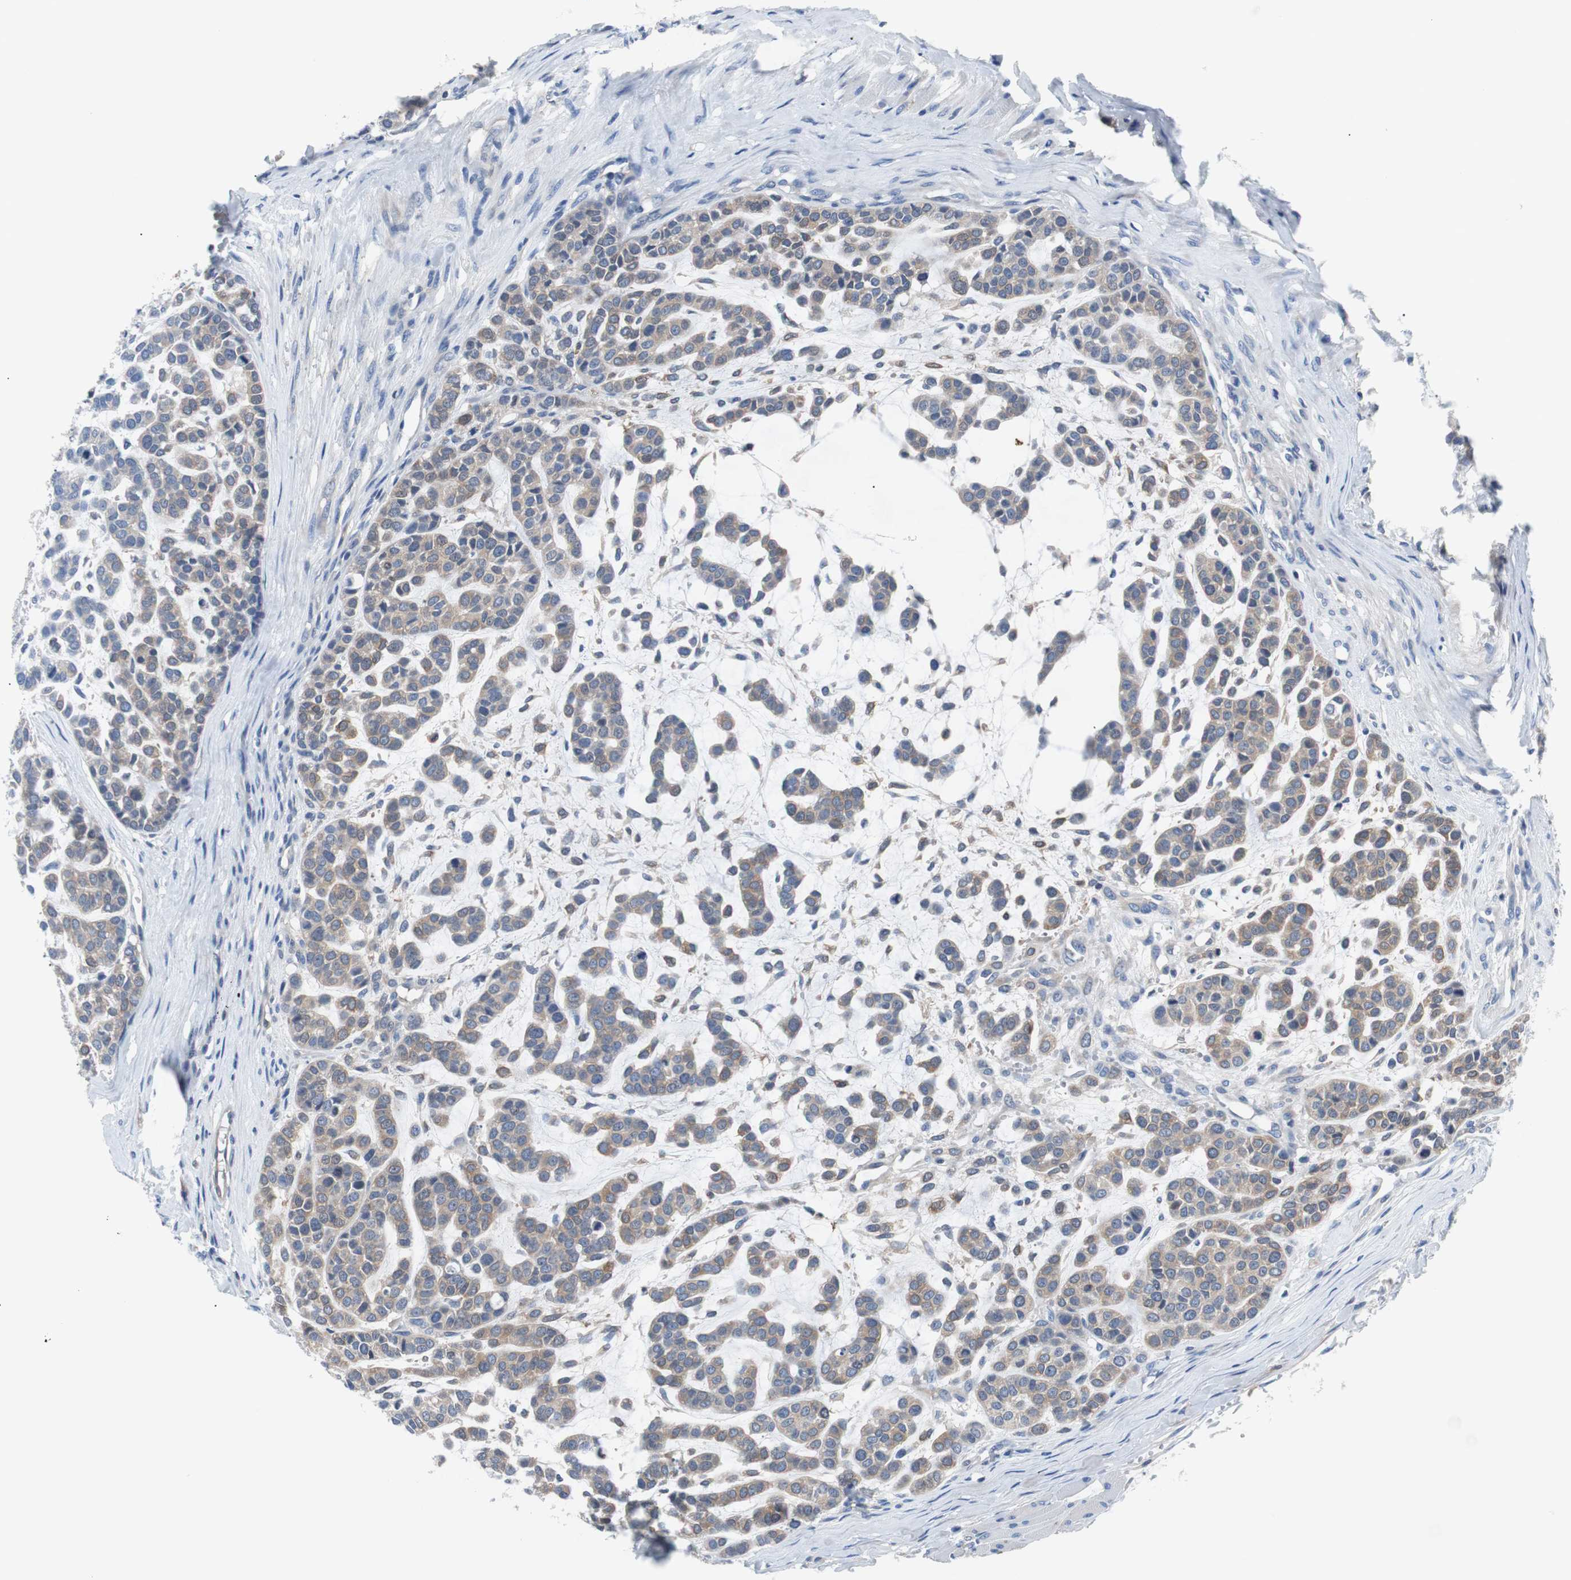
{"staining": {"intensity": "weak", "quantity": ">75%", "location": "cytoplasmic/membranous"}, "tissue": "head and neck cancer", "cell_type": "Tumor cells", "image_type": "cancer", "snomed": [{"axis": "morphology", "description": "Adenocarcinoma, NOS"}, {"axis": "morphology", "description": "Adenoma, NOS"}, {"axis": "topography", "description": "Head-Neck"}], "caption": "Weak cytoplasmic/membranous positivity for a protein is present in about >75% of tumor cells of head and neck adenoma using immunohistochemistry (IHC).", "gene": "EEF2K", "patient": {"sex": "female", "age": 55}}